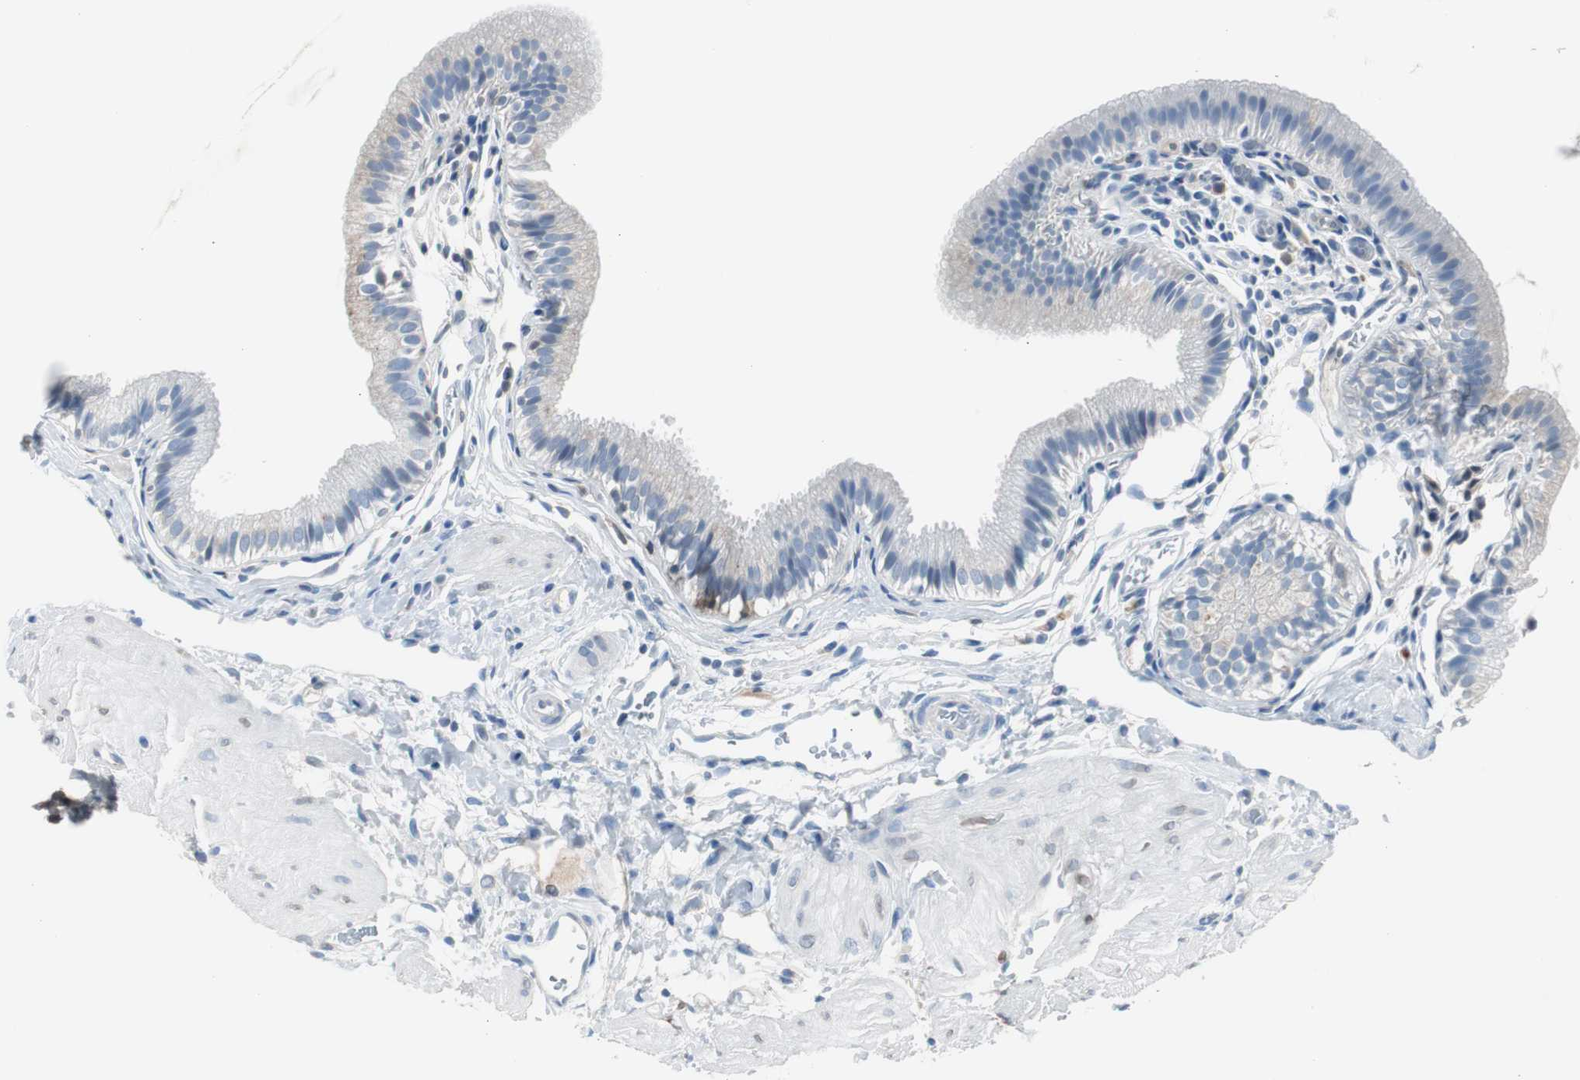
{"staining": {"intensity": "negative", "quantity": "none", "location": "none"}, "tissue": "gallbladder", "cell_type": "Glandular cells", "image_type": "normal", "snomed": [{"axis": "morphology", "description": "Normal tissue, NOS"}, {"axis": "topography", "description": "Gallbladder"}], "caption": "This is an immunohistochemistry image of benign gallbladder. There is no positivity in glandular cells.", "gene": "SERPINF1", "patient": {"sex": "female", "age": 26}}